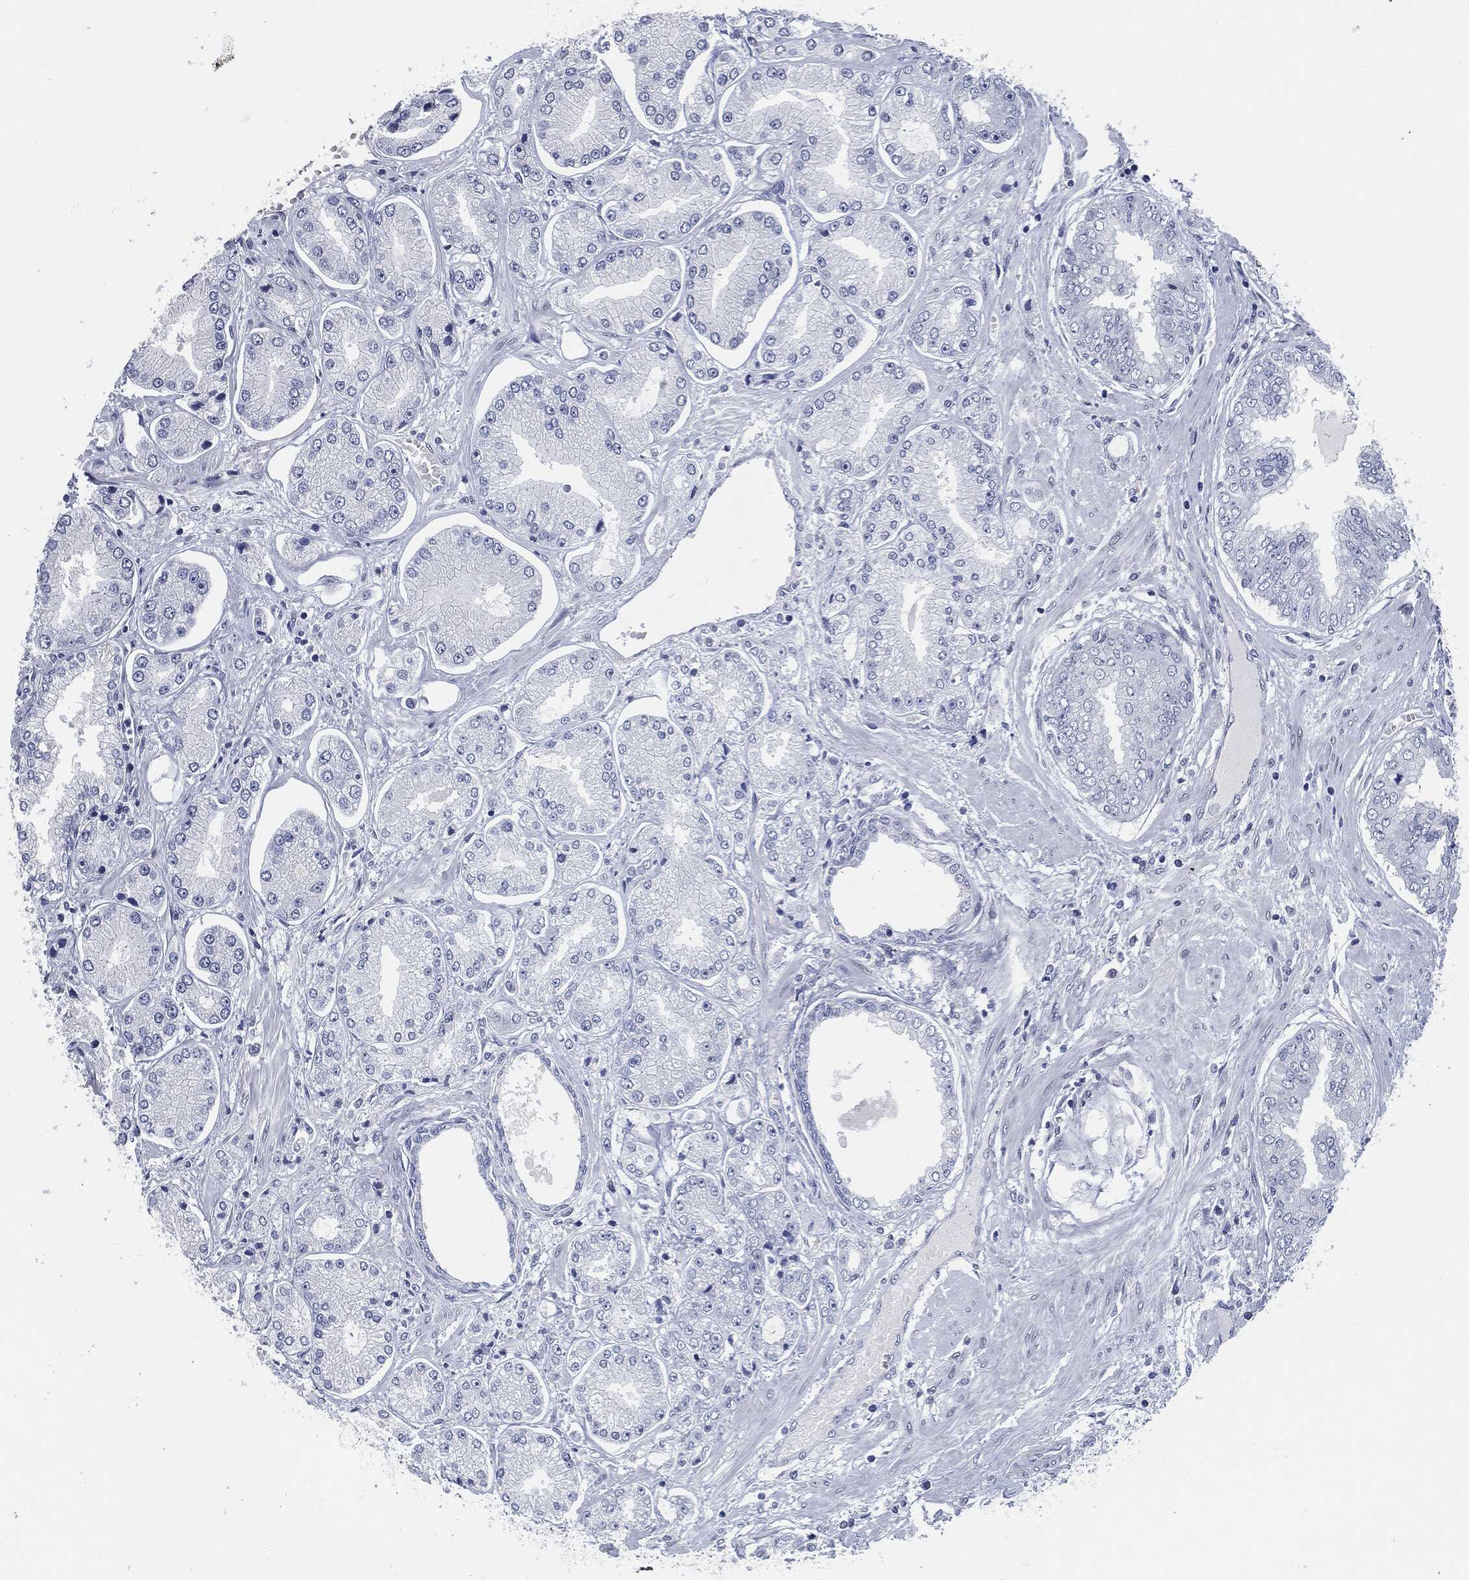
{"staining": {"intensity": "negative", "quantity": "none", "location": "none"}, "tissue": "prostate cancer", "cell_type": "Tumor cells", "image_type": "cancer", "snomed": [{"axis": "morphology", "description": "Adenocarcinoma, Low grade"}, {"axis": "topography", "description": "Prostate"}], "caption": "A high-resolution histopathology image shows immunohistochemistry (IHC) staining of adenocarcinoma (low-grade) (prostate), which exhibits no significant expression in tumor cells.", "gene": "PROM1", "patient": {"sex": "male", "age": 72}}